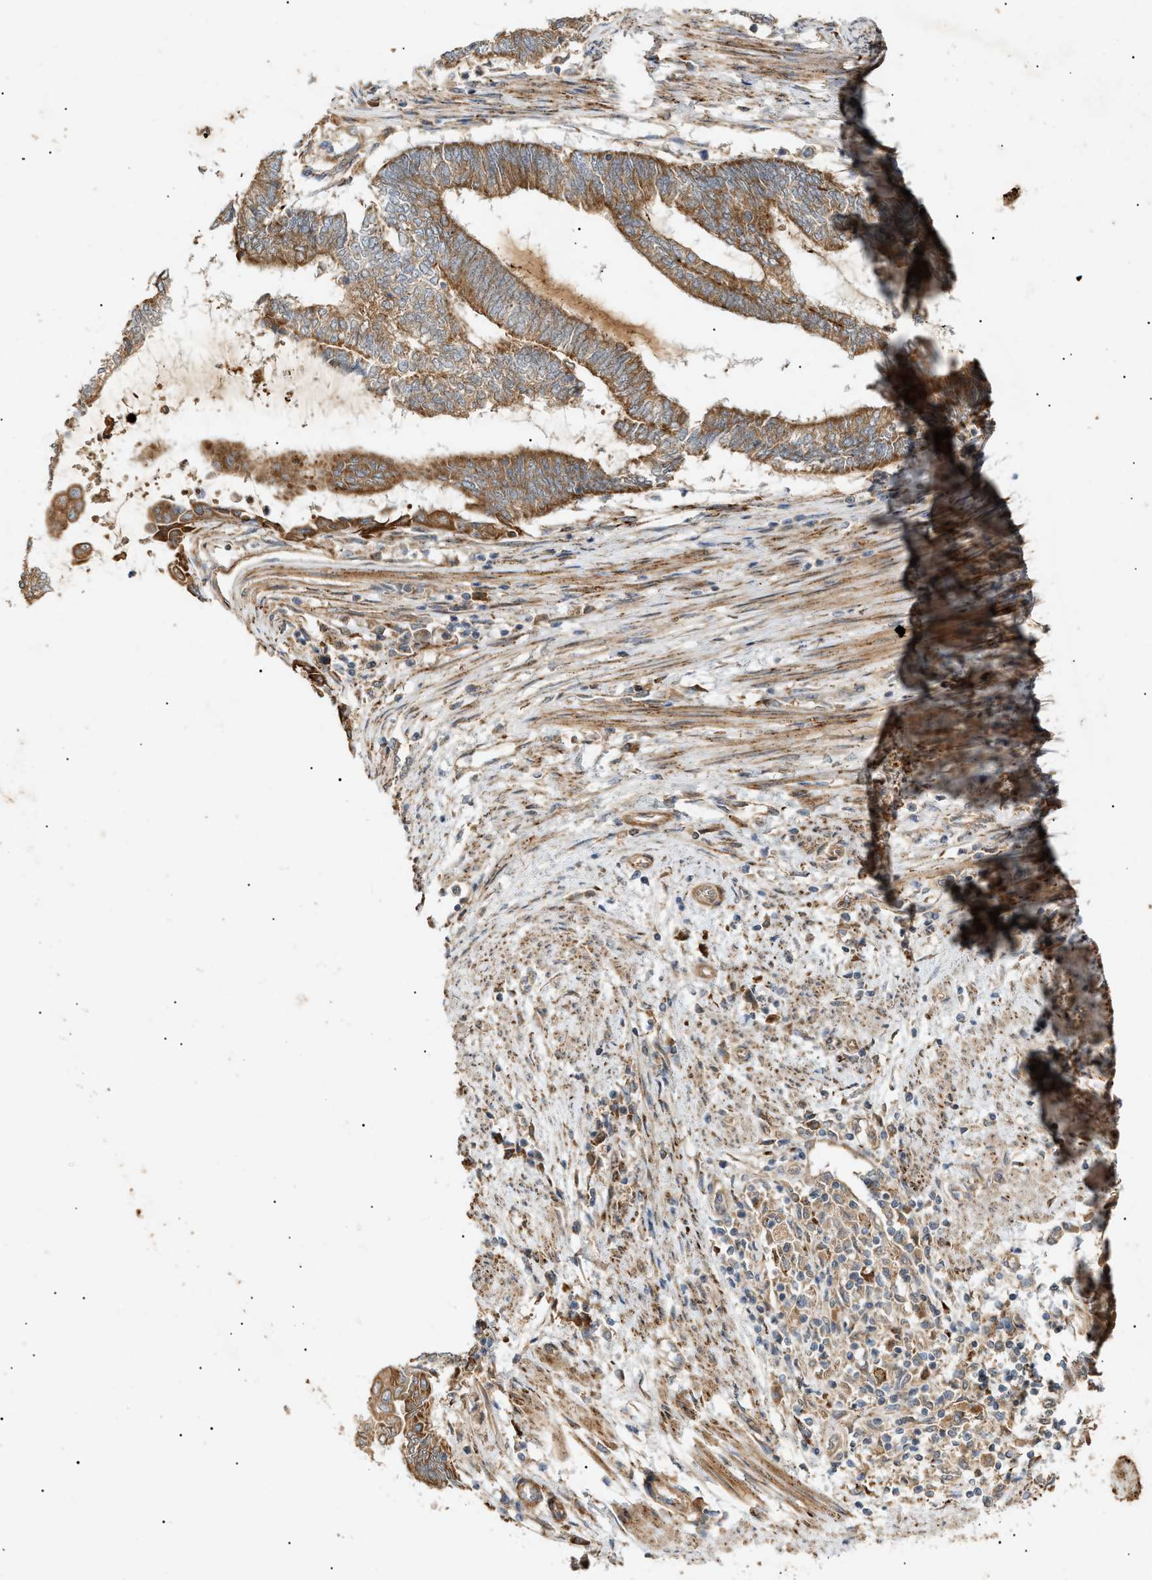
{"staining": {"intensity": "moderate", "quantity": ">75%", "location": "cytoplasmic/membranous"}, "tissue": "endometrial cancer", "cell_type": "Tumor cells", "image_type": "cancer", "snomed": [{"axis": "morphology", "description": "Adenocarcinoma, NOS"}, {"axis": "topography", "description": "Uterus"}, {"axis": "topography", "description": "Endometrium"}], "caption": "This micrograph exhibits IHC staining of endometrial adenocarcinoma, with medium moderate cytoplasmic/membranous expression in about >75% of tumor cells.", "gene": "MTCH1", "patient": {"sex": "female", "age": 70}}